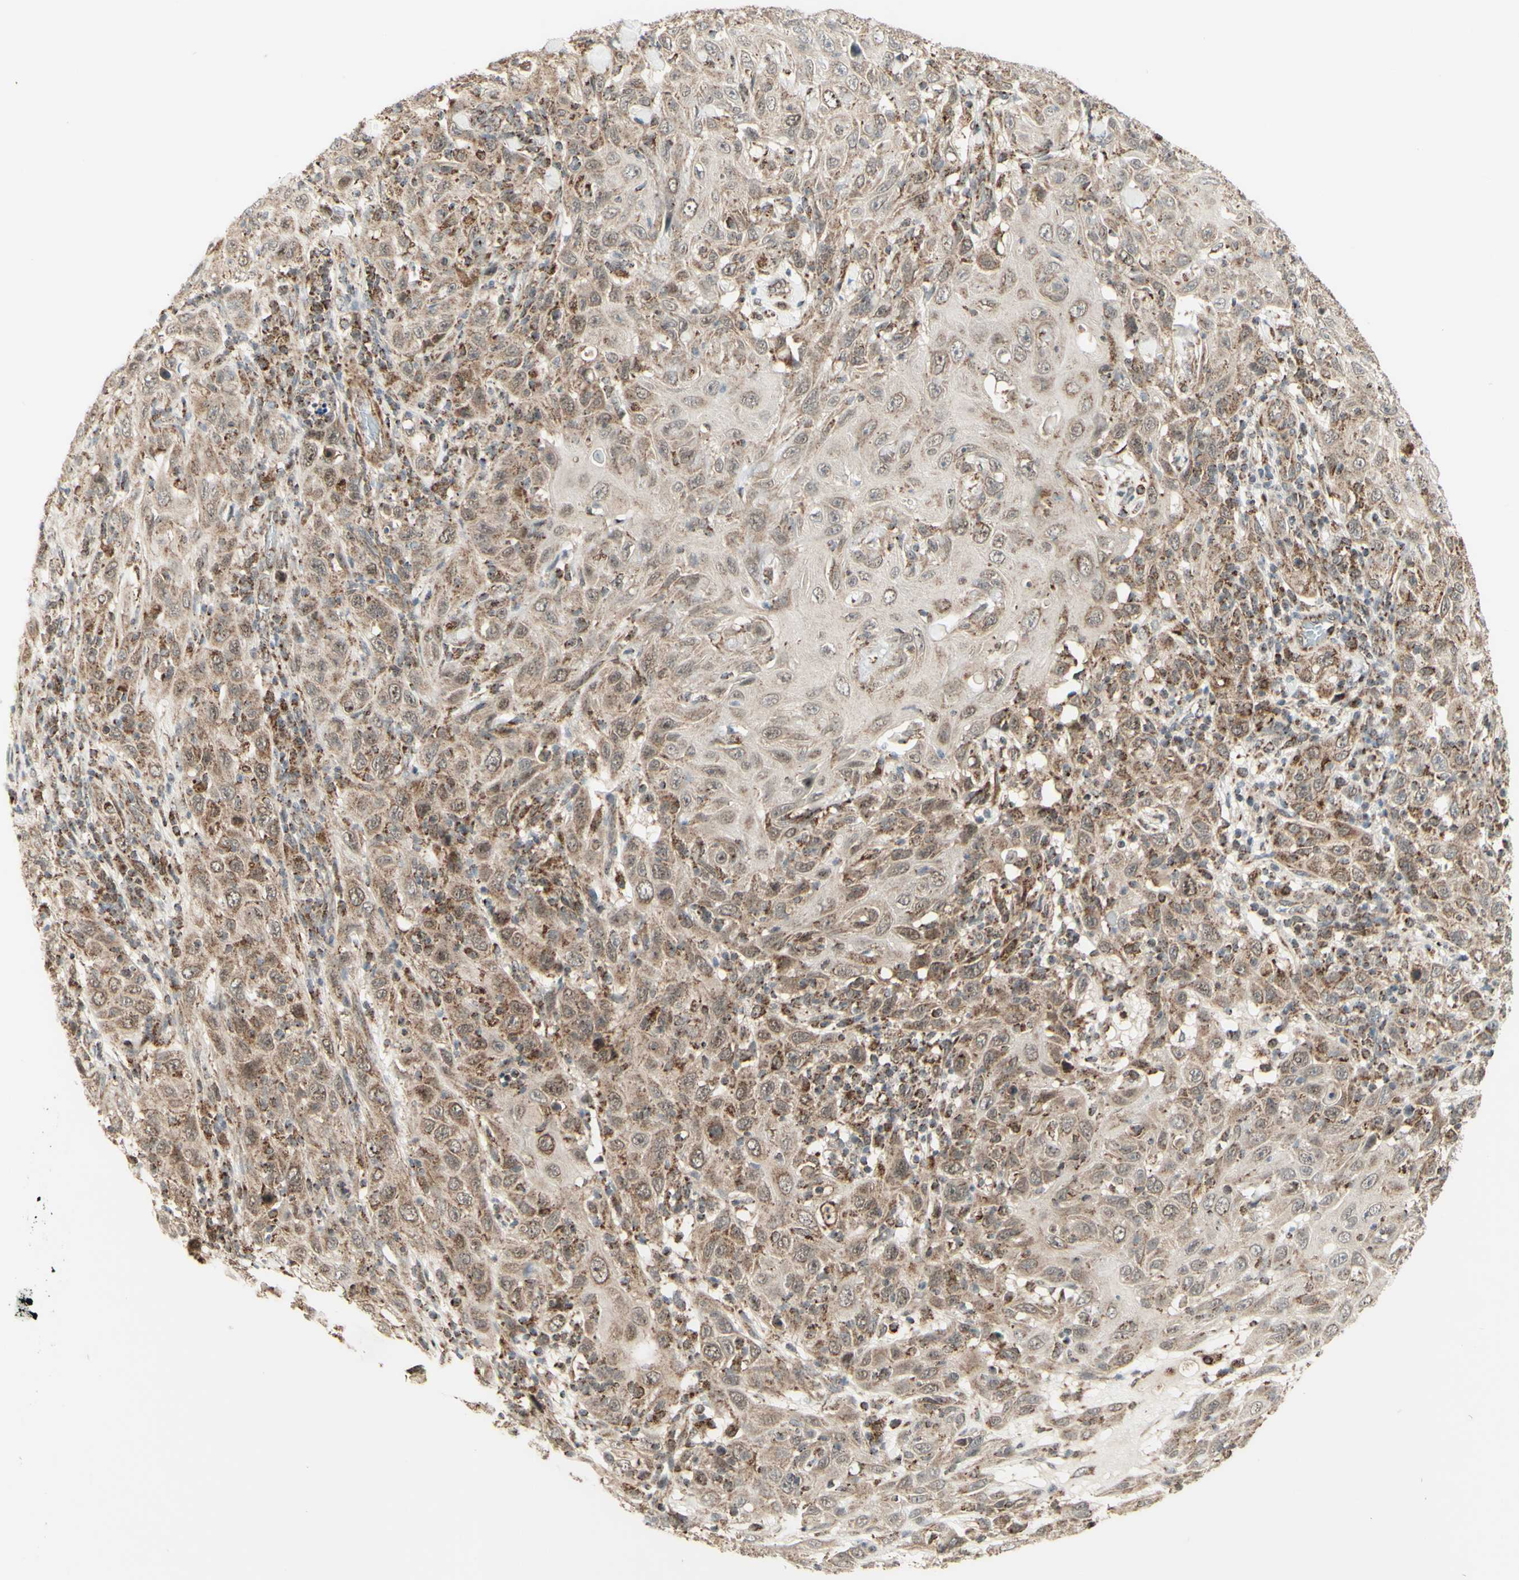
{"staining": {"intensity": "weak", "quantity": ">75%", "location": "cytoplasmic/membranous"}, "tissue": "skin cancer", "cell_type": "Tumor cells", "image_type": "cancer", "snomed": [{"axis": "morphology", "description": "Squamous cell carcinoma, NOS"}, {"axis": "topography", "description": "Skin"}], "caption": "DAB (3,3'-diaminobenzidine) immunohistochemical staining of skin squamous cell carcinoma shows weak cytoplasmic/membranous protein expression in approximately >75% of tumor cells.", "gene": "DHRS3", "patient": {"sex": "female", "age": 88}}